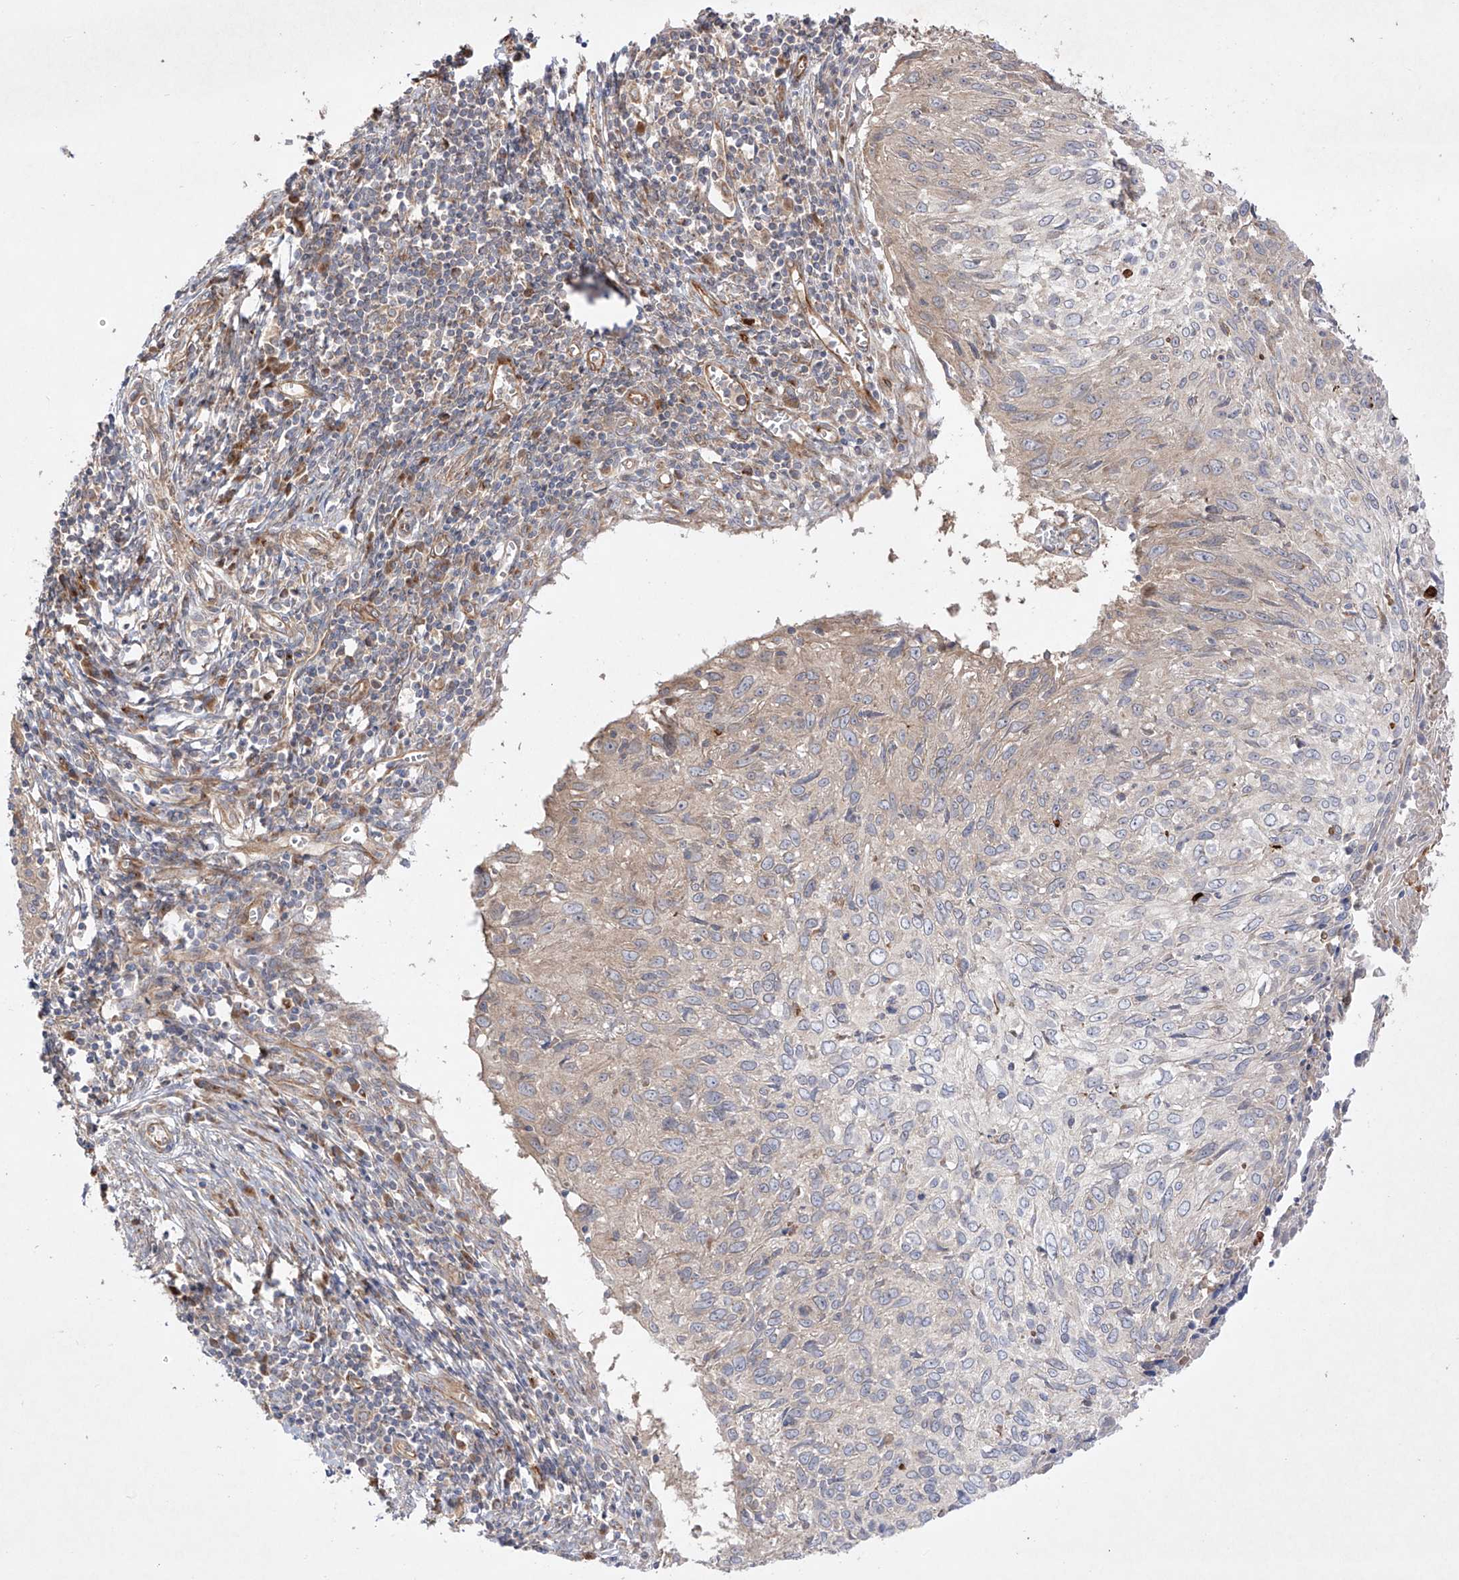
{"staining": {"intensity": "negative", "quantity": "none", "location": "none"}, "tissue": "cervical cancer", "cell_type": "Tumor cells", "image_type": "cancer", "snomed": [{"axis": "morphology", "description": "Squamous cell carcinoma, NOS"}, {"axis": "topography", "description": "Cervix"}], "caption": "The micrograph demonstrates no staining of tumor cells in squamous cell carcinoma (cervical). Nuclei are stained in blue.", "gene": "YKT6", "patient": {"sex": "female", "age": 51}}